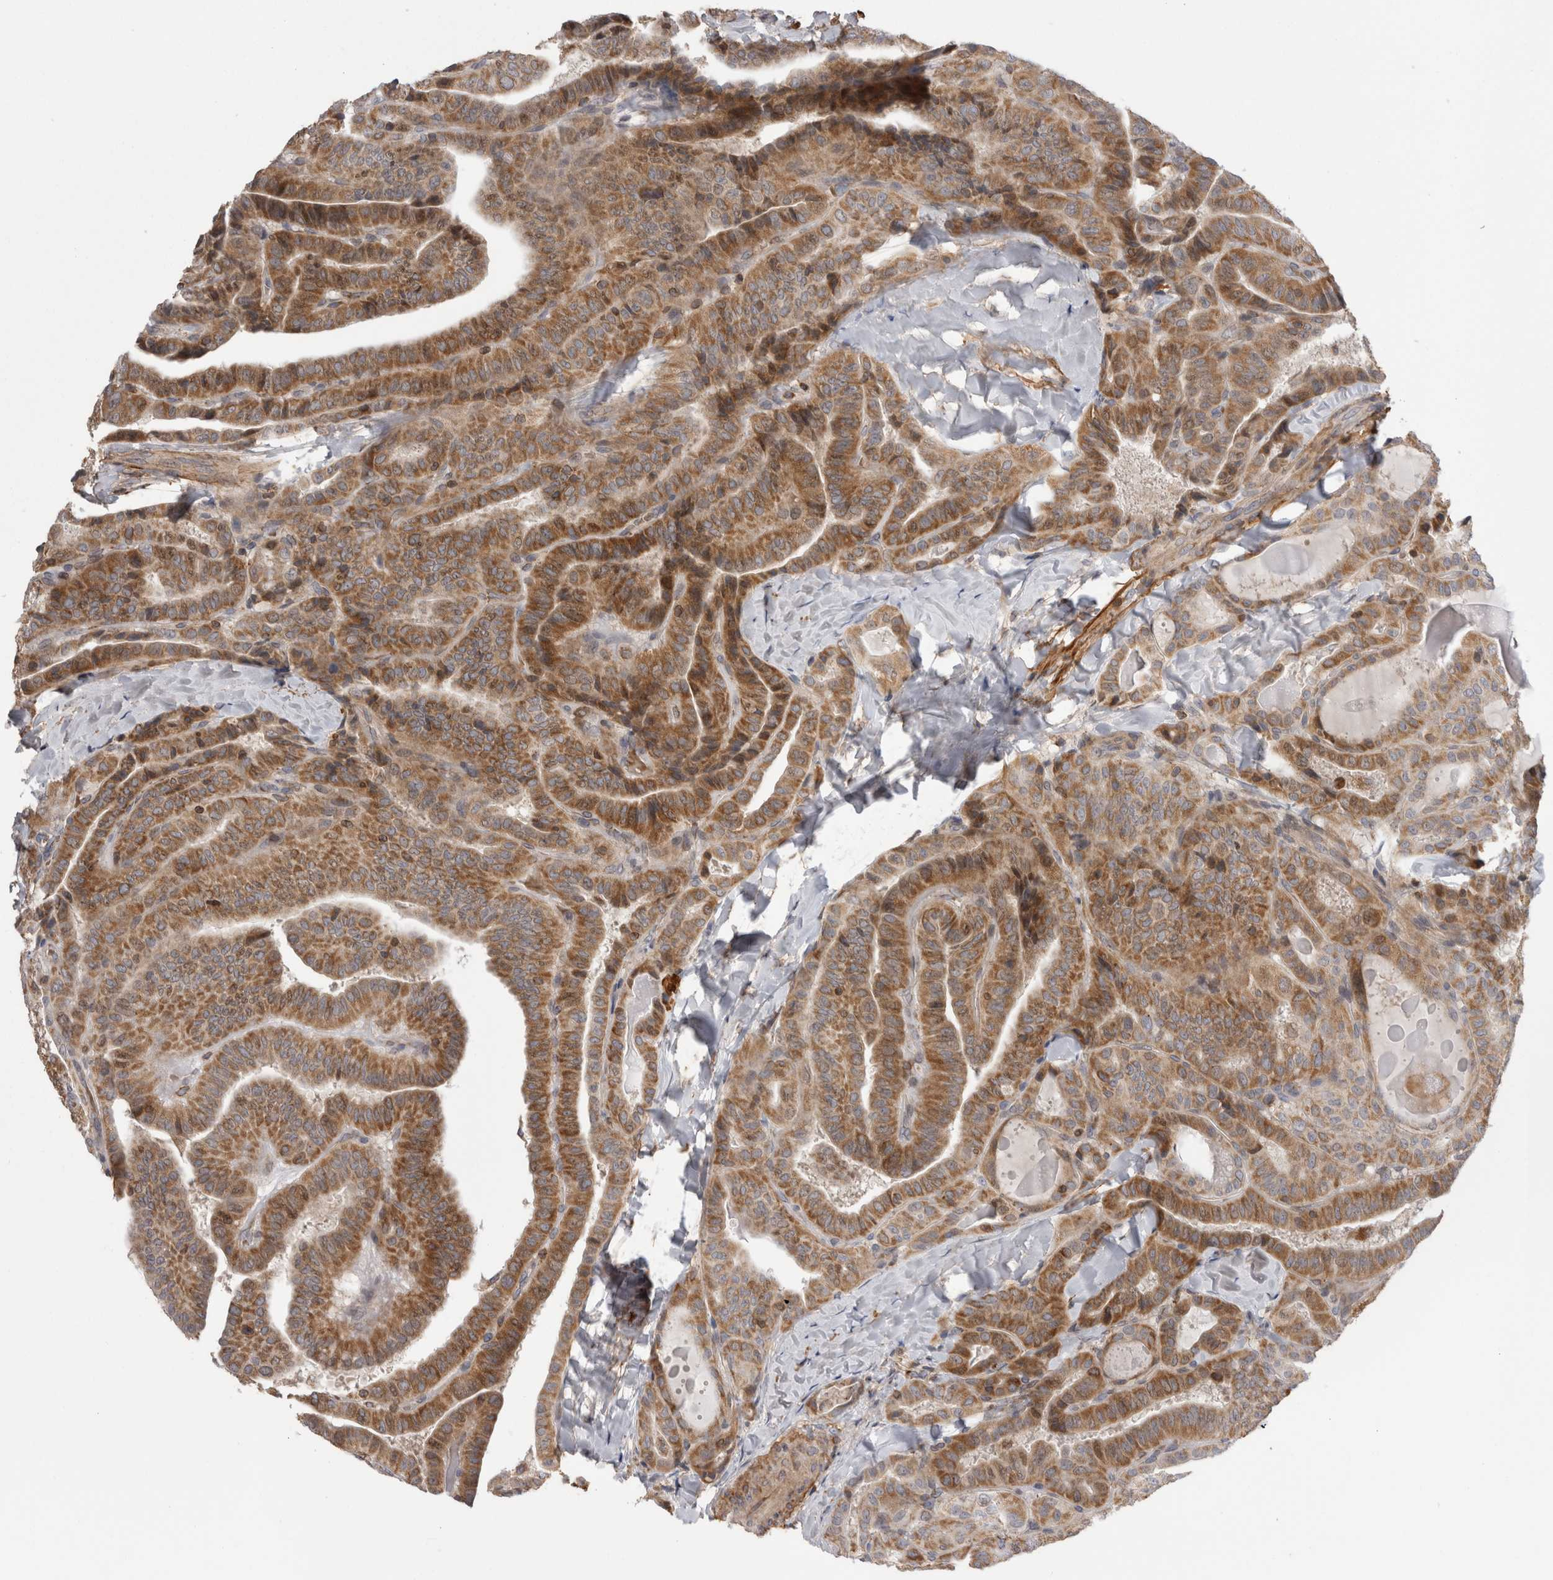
{"staining": {"intensity": "moderate", "quantity": ">75%", "location": "cytoplasmic/membranous"}, "tissue": "thyroid cancer", "cell_type": "Tumor cells", "image_type": "cancer", "snomed": [{"axis": "morphology", "description": "Papillary adenocarcinoma, NOS"}, {"axis": "topography", "description": "Thyroid gland"}], "caption": "Human papillary adenocarcinoma (thyroid) stained for a protein (brown) demonstrates moderate cytoplasmic/membranous positive expression in about >75% of tumor cells.", "gene": "DARS2", "patient": {"sex": "male", "age": 77}}